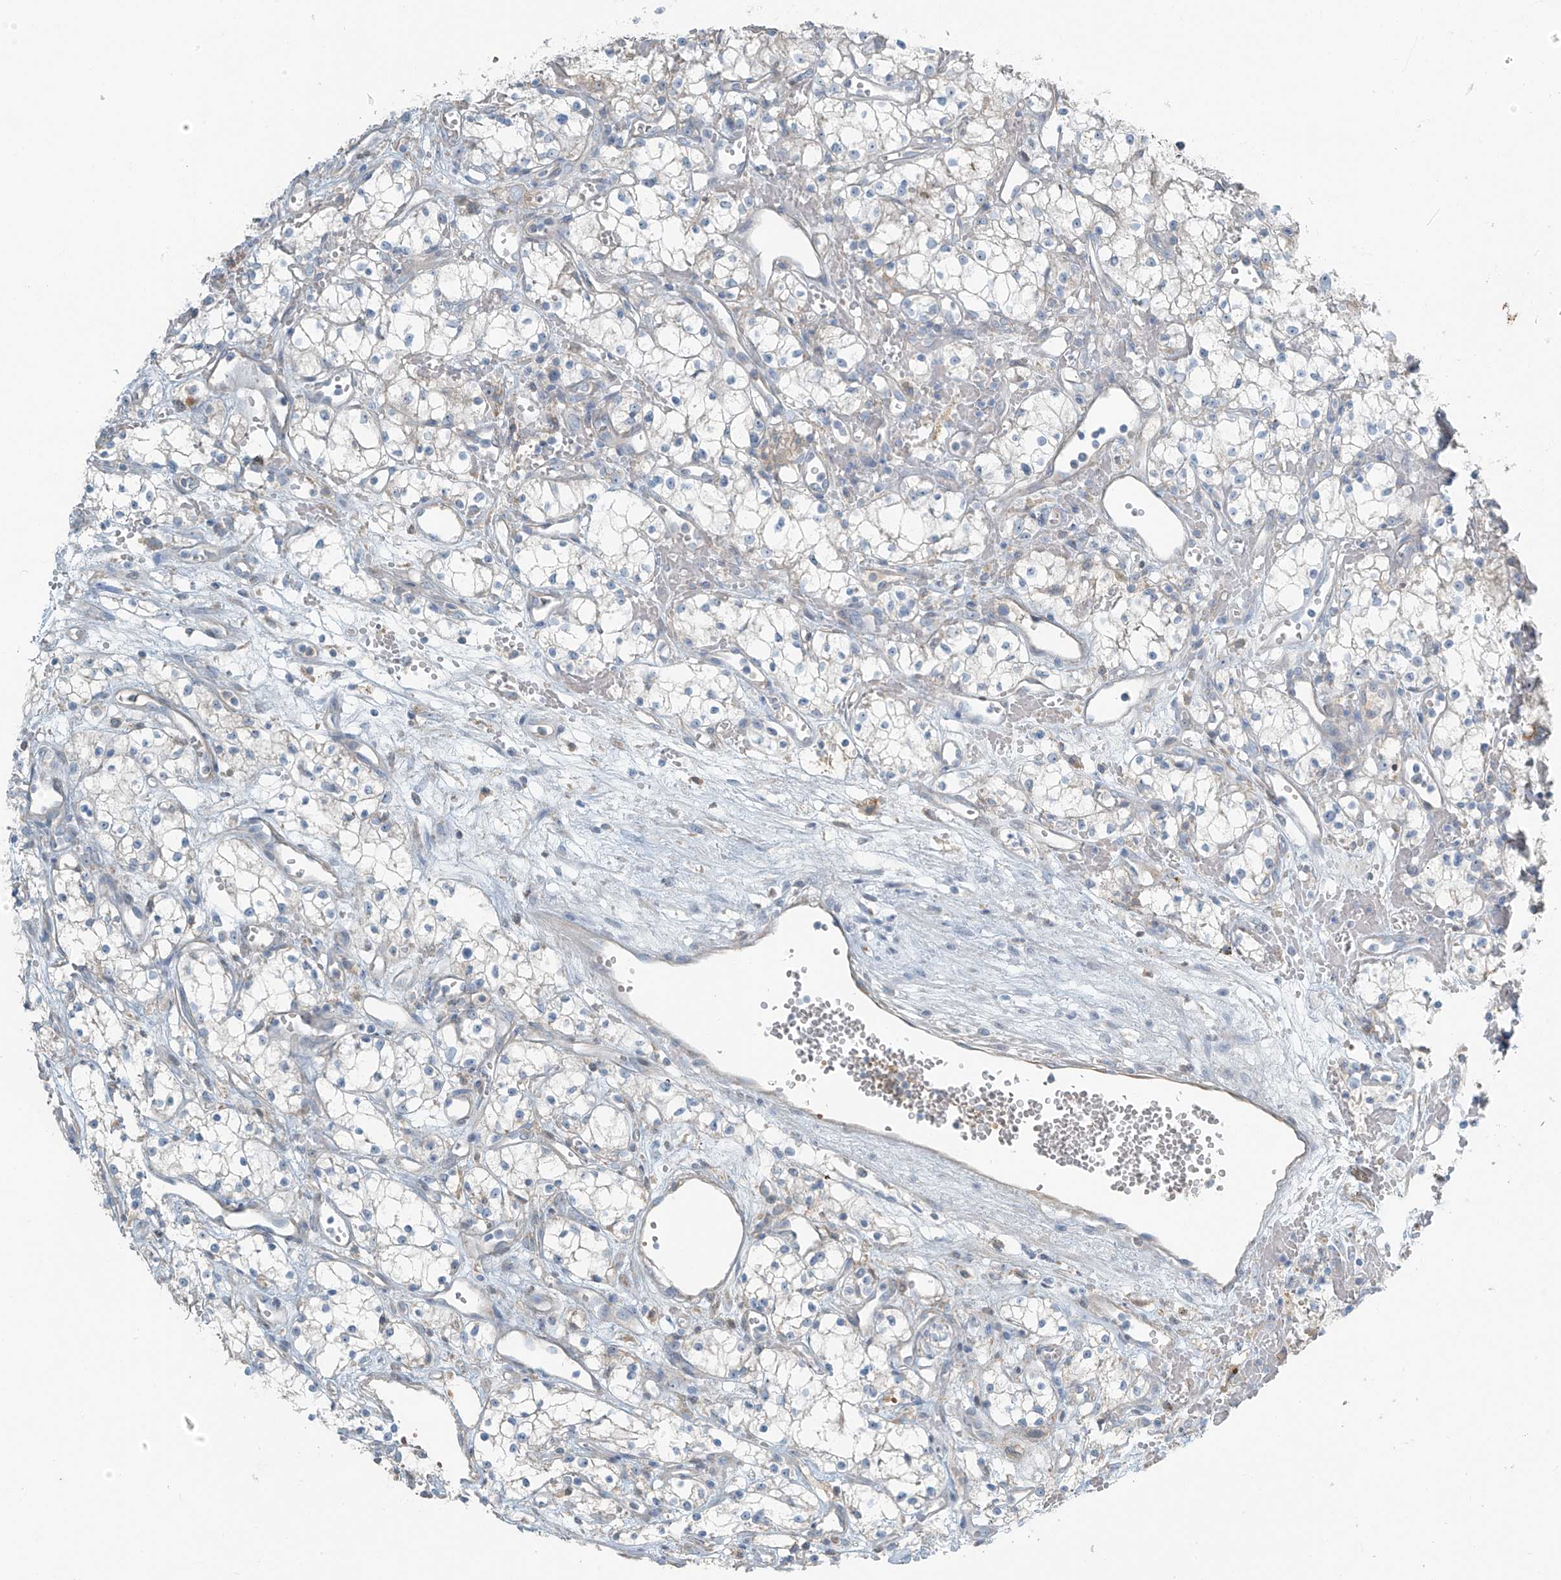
{"staining": {"intensity": "negative", "quantity": "none", "location": "none"}, "tissue": "renal cancer", "cell_type": "Tumor cells", "image_type": "cancer", "snomed": [{"axis": "morphology", "description": "Adenocarcinoma, NOS"}, {"axis": "topography", "description": "Kidney"}], "caption": "Immunohistochemistry of renal cancer exhibits no expression in tumor cells.", "gene": "FAM131C", "patient": {"sex": "male", "age": 59}}